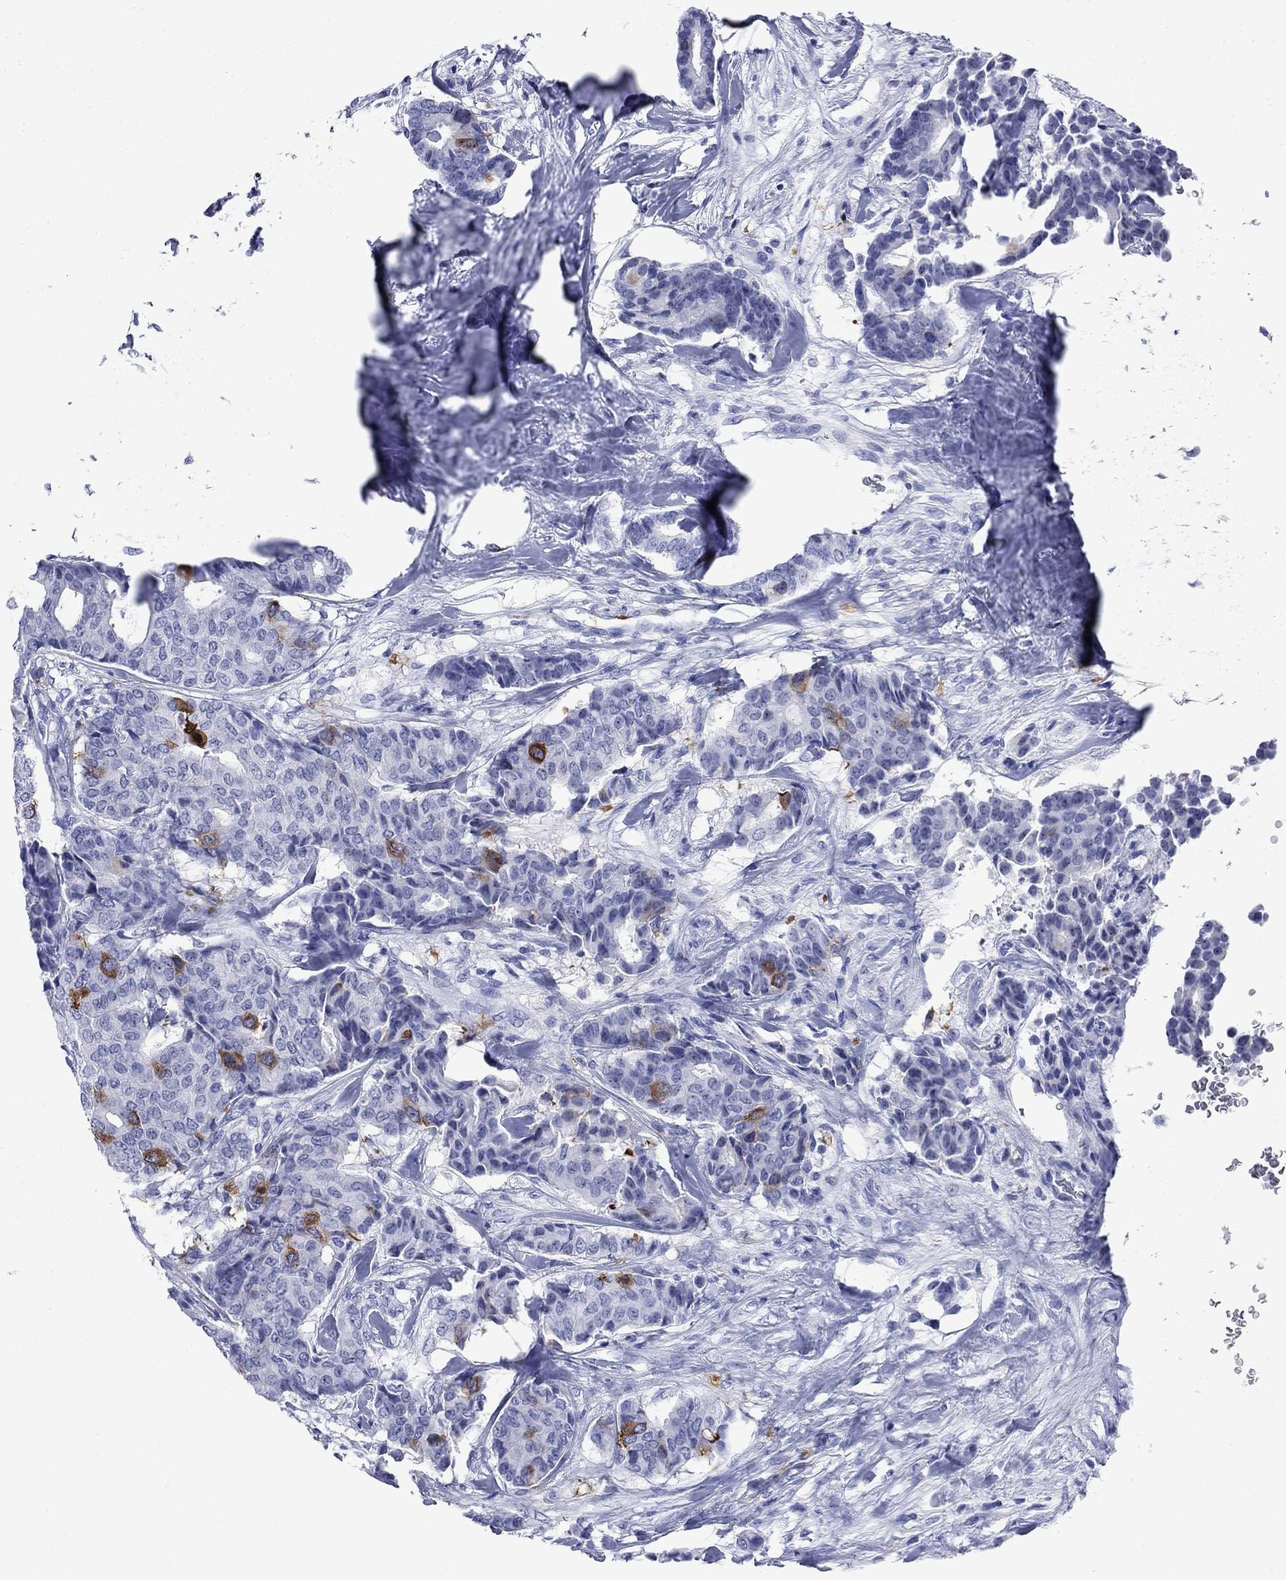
{"staining": {"intensity": "strong", "quantity": "<25%", "location": "cytoplasmic/membranous"}, "tissue": "breast cancer", "cell_type": "Tumor cells", "image_type": "cancer", "snomed": [{"axis": "morphology", "description": "Duct carcinoma"}, {"axis": "topography", "description": "Breast"}], "caption": "Immunohistochemical staining of human breast intraductal carcinoma shows medium levels of strong cytoplasmic/membranous protein positivity in about <25% of tumor cells. (DAB (3,3'-diaminobenzidine) = brown stain, brightfield microscopy at high magnification).", "gene": "TACC3", "patient": {"sex": "female", "age": 75}}